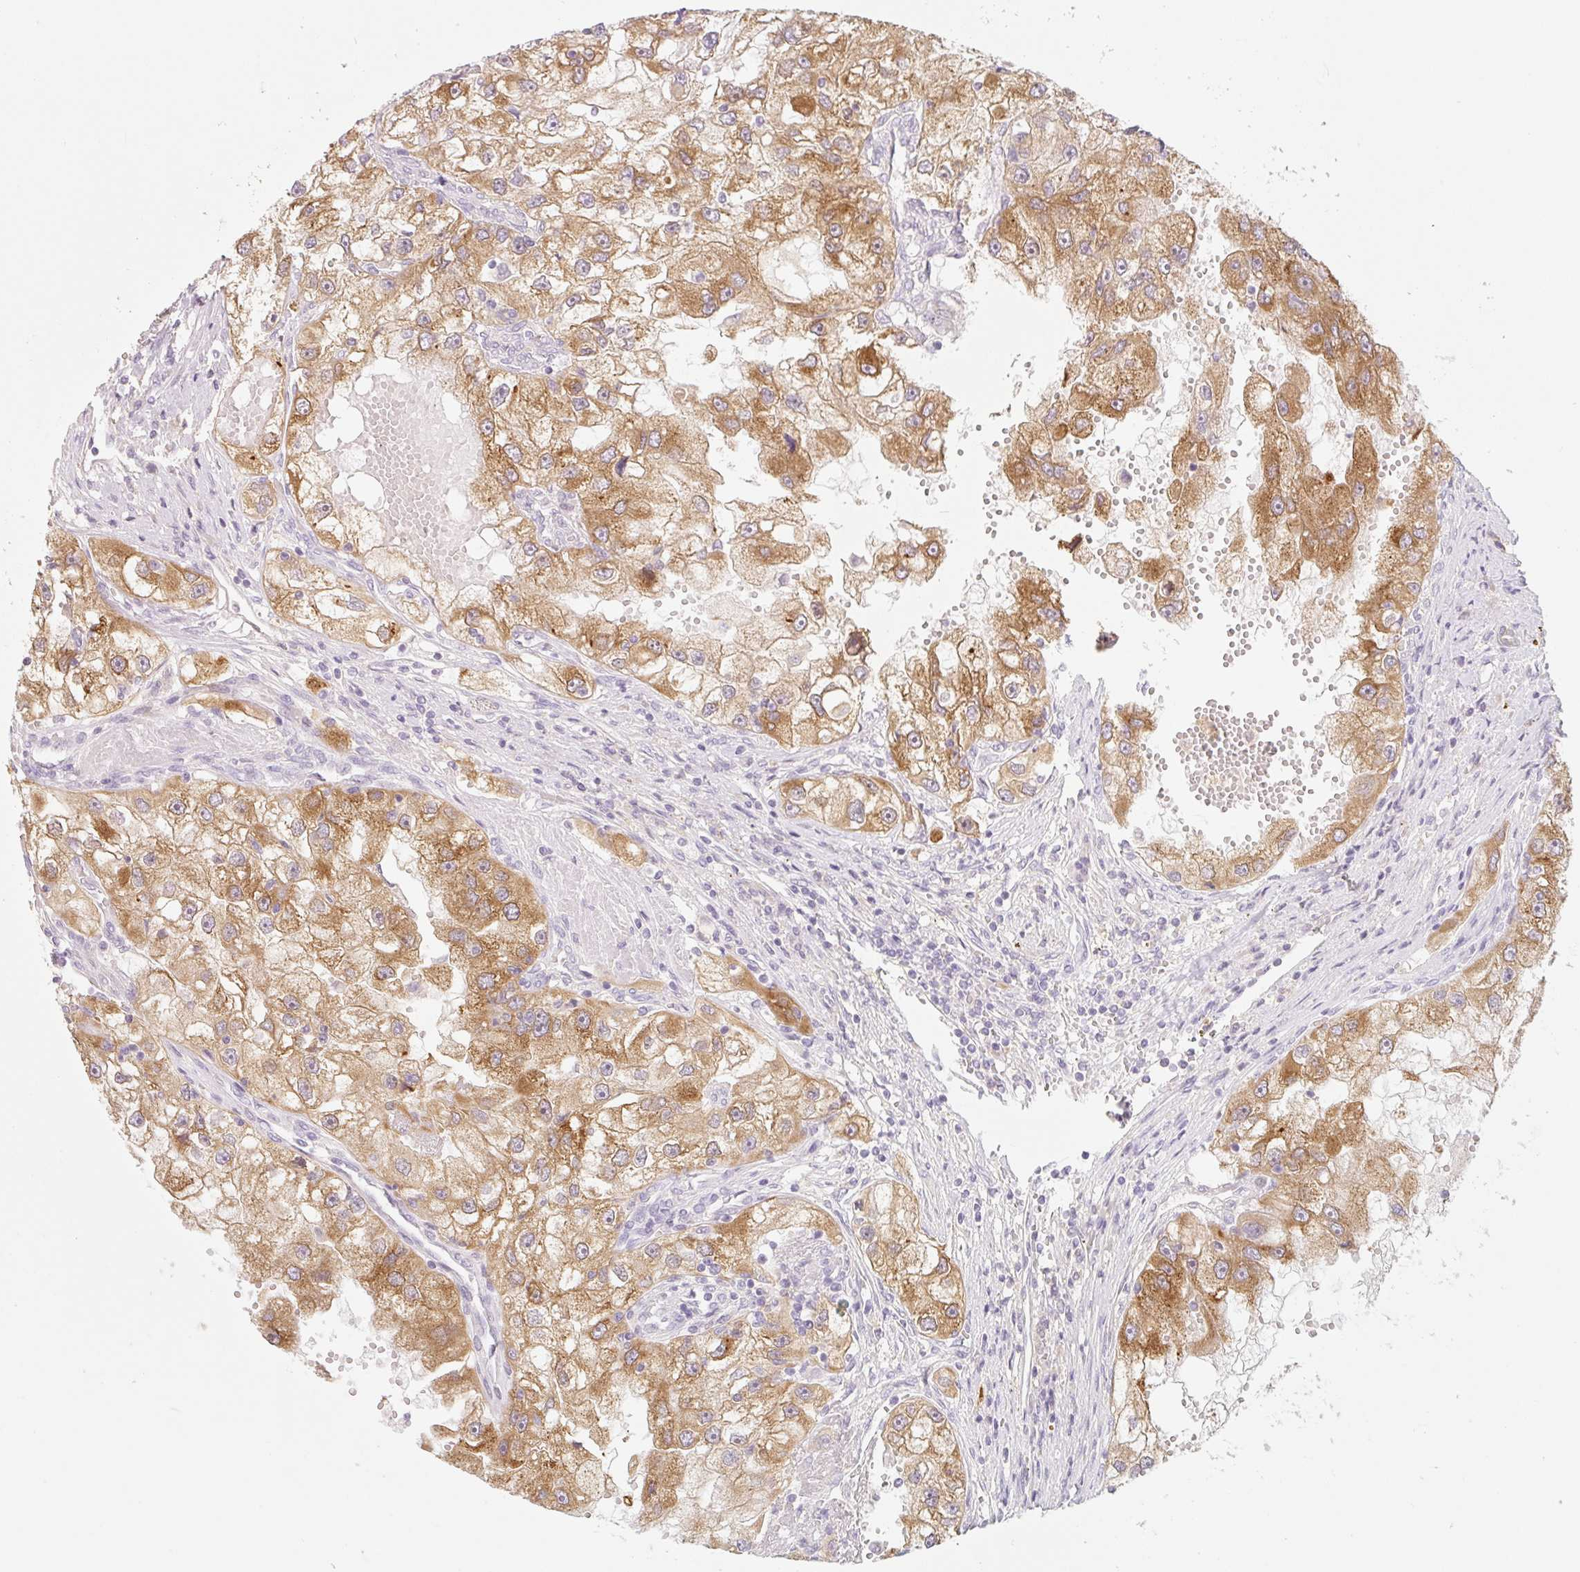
{"staining": {"intensity": "moderate", "quantity": ">75%", "location": "cytoplasmic/membranous"}, "tissue": "renal cancer", "cell_type": "Tumor cells", "image_type": "cancer", "snomed": [{"axis": "morphology", "description": "Adenocarcinoma, NOS"}, {"axis": "topography", "description": "Kidney"}], "caption": "Immunohistochemistry (IHC) staining of renal cancer (adenocarcinoma), which displays medium levels of moderate cytoplasmic/membranous staining in approximately >75% of tumor cells indicating moderate cytoplasmic/membranous protein expression. The staining was performed using DAB (3,3'-diaminobenzidine) (brown) for protein detection and nuclei were counterstained in hematoxylin (blue).", "gene": "MIA2", "patient": {"sex": "male", "age": 63}}